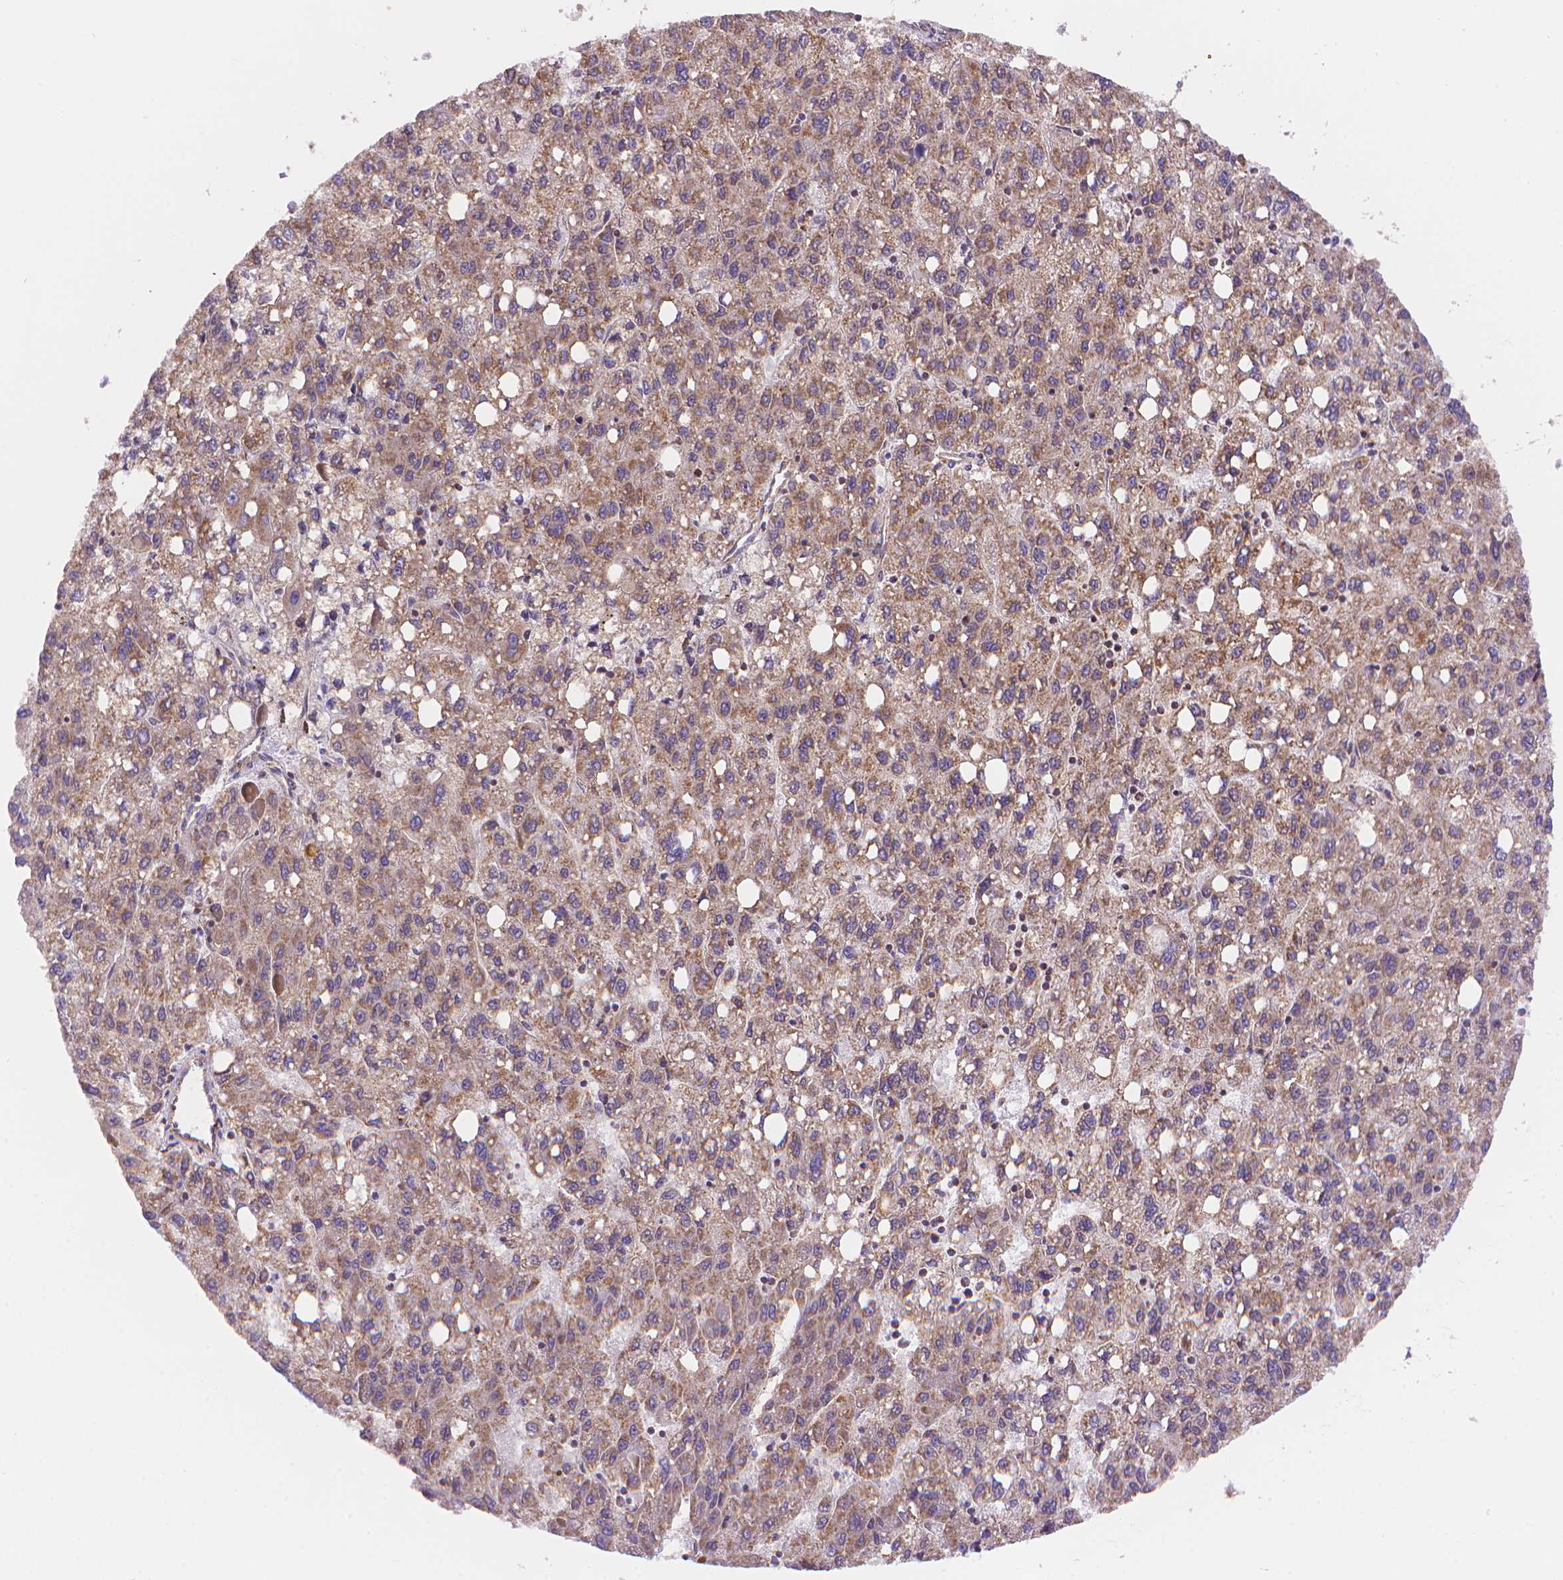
{"staining": {"intensity": "moderate", "quantity": ">75%", "location": "cytoplasmic/membranous"}, "tissue": "liver cancer", "cell_type": "Tumor cells", "image_type": "cancer", "snomed": [{"axis": "morphology", "description": "Carcinoma, Hepatocellular, NOS"}, {"axis": "topography", "description": "Liver"}], "caption": "A photomicrograph of human hepatocellular carcinoma (liver) stained for a protein displays moderate cytoplasmic/membranous brown staining in tumor cells.", "gene": "CYYR1", "patient": {"sex": "female", "age": 82}}